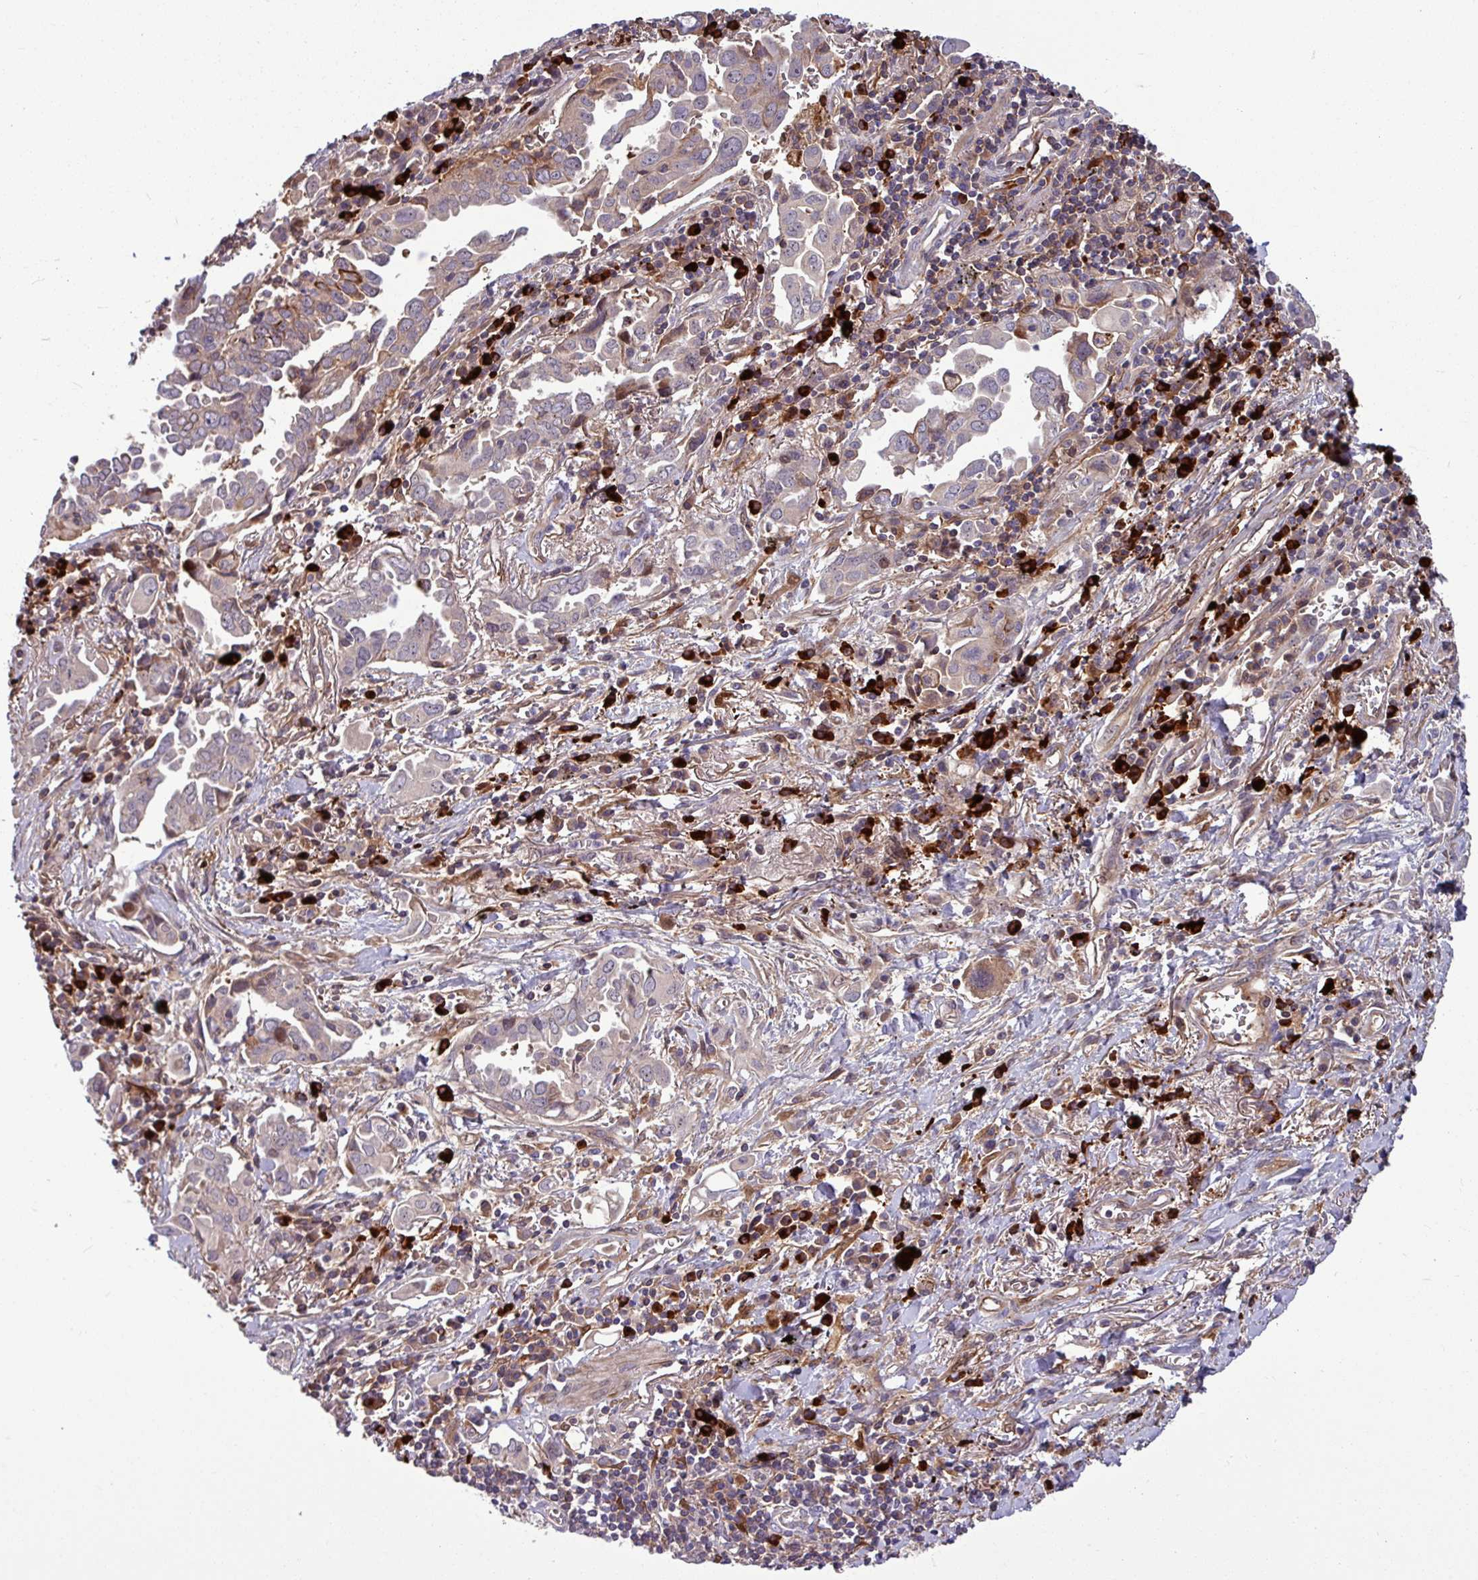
{"staining": {"intensity": "negative", "quantity": "none", "location": "none"}, "tissue": "lung cancer", "cell_type": "Tumor cells", "image_type": "cancer", "snomed": [{"axis": "morphology", "description": "Adenocarcinoma, NOS"}, {"axis": "topography", "description": "Lung"}], "caption": "Adenocarcinoma (lung) was stained to show a protein in brown. There is no significant positivity in tumor cells. (Stains: DAB immunohistochemistry (IHC) with hematoxylin counter stain, Microscopy: brightfield microscopy at high magnification).", "gene": "B4GALNT4", "patient": {"sex": "male", "age": 76}}